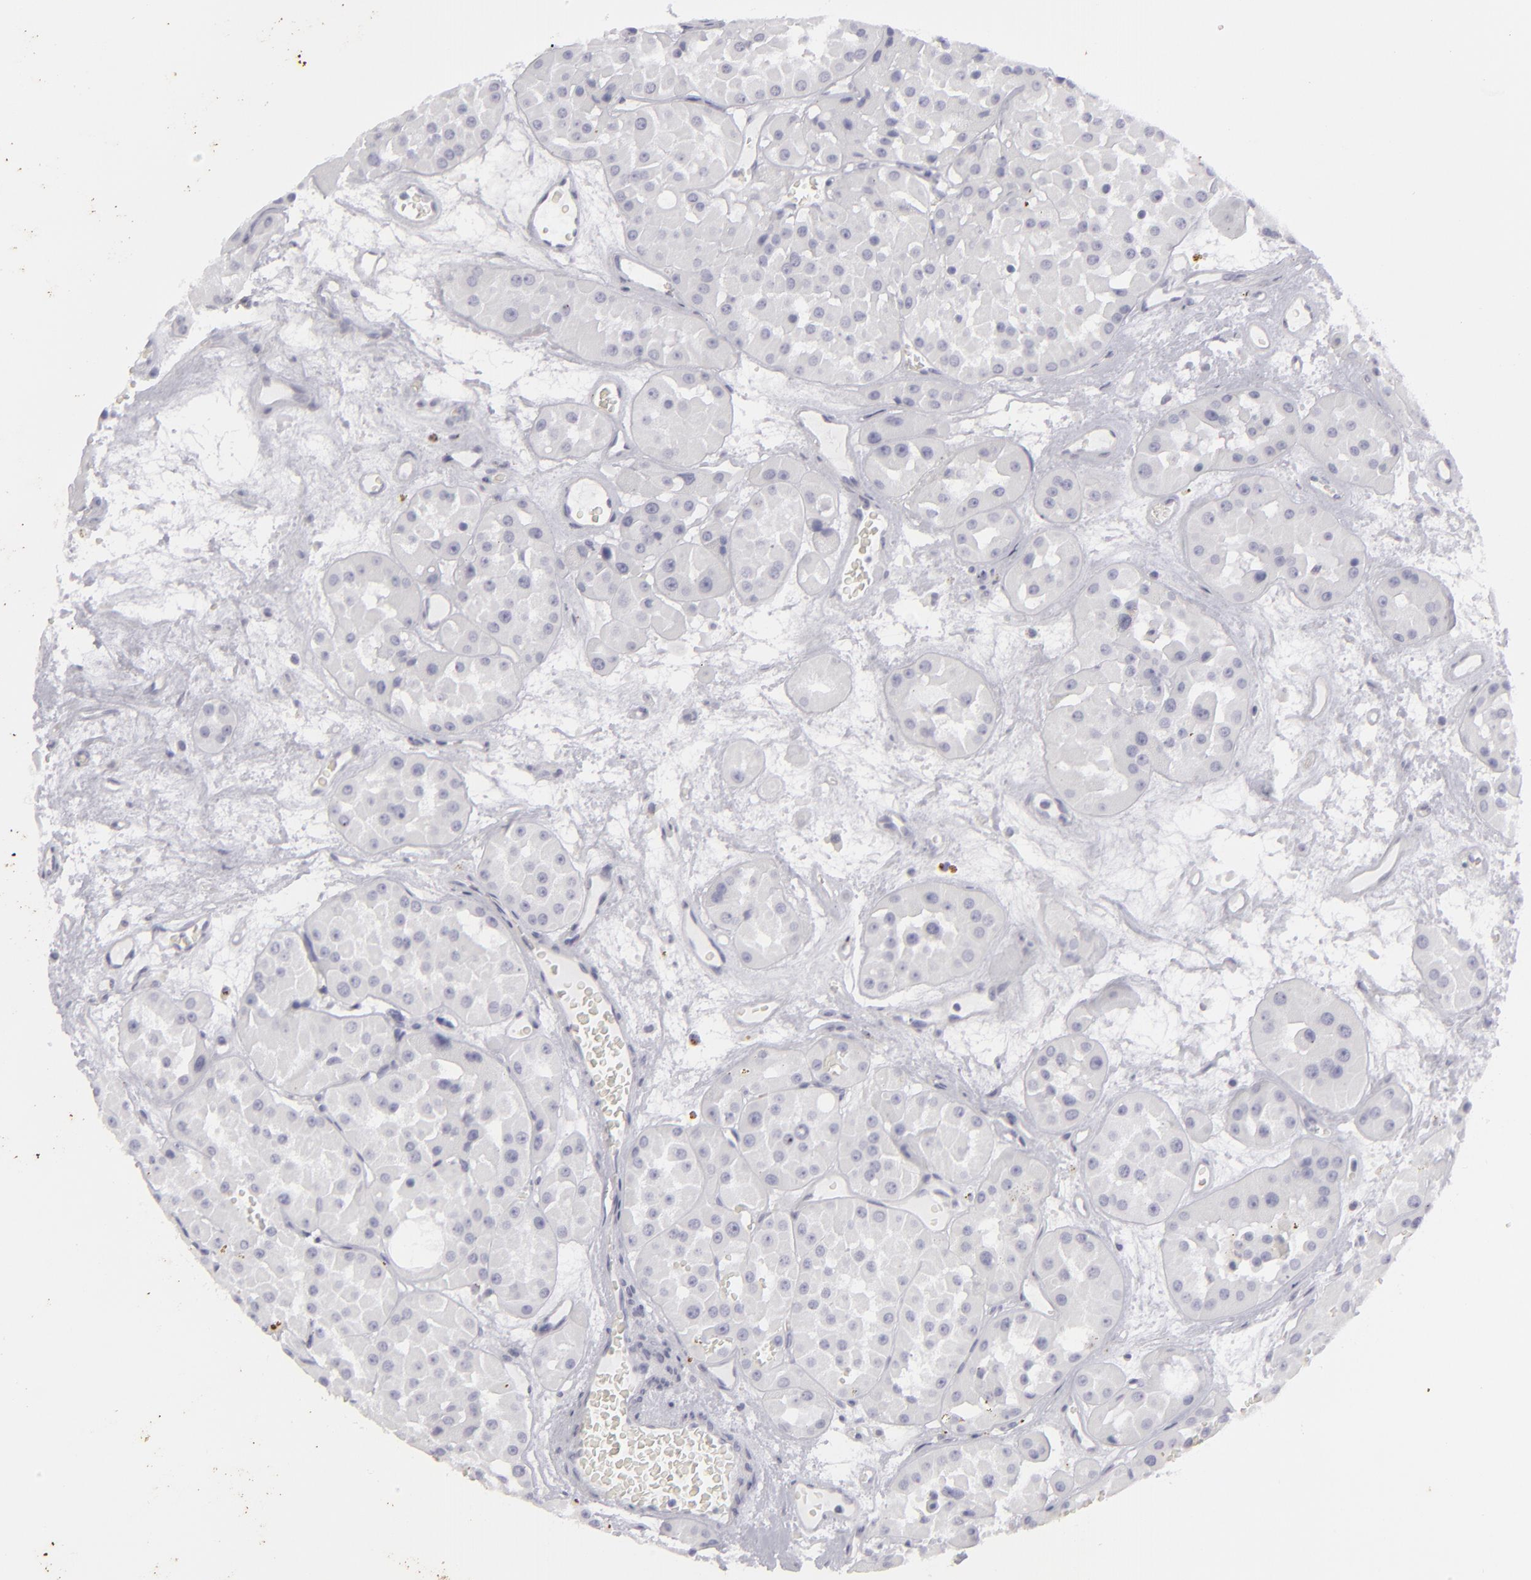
{"staining": {"intensity": "negative", "quantity": "none", "location": "none"}, "tissue": "renal cancer", "cell_type": "Tumor cells", "image_type": "cancer", "snomed": [{"axis": "morphology", "description": "Adenocarcinoma, uncertain malignant potential"}, {"axis": "topography", "description": "Kidney"}], "caption": "Human renal adenocarcinoma,  uncertain malignant potential stained for a protein using IHC reveals no positivity in tumor cells.", "gene": "KRT1", "patient": {"sex": "male", "age": 63}}